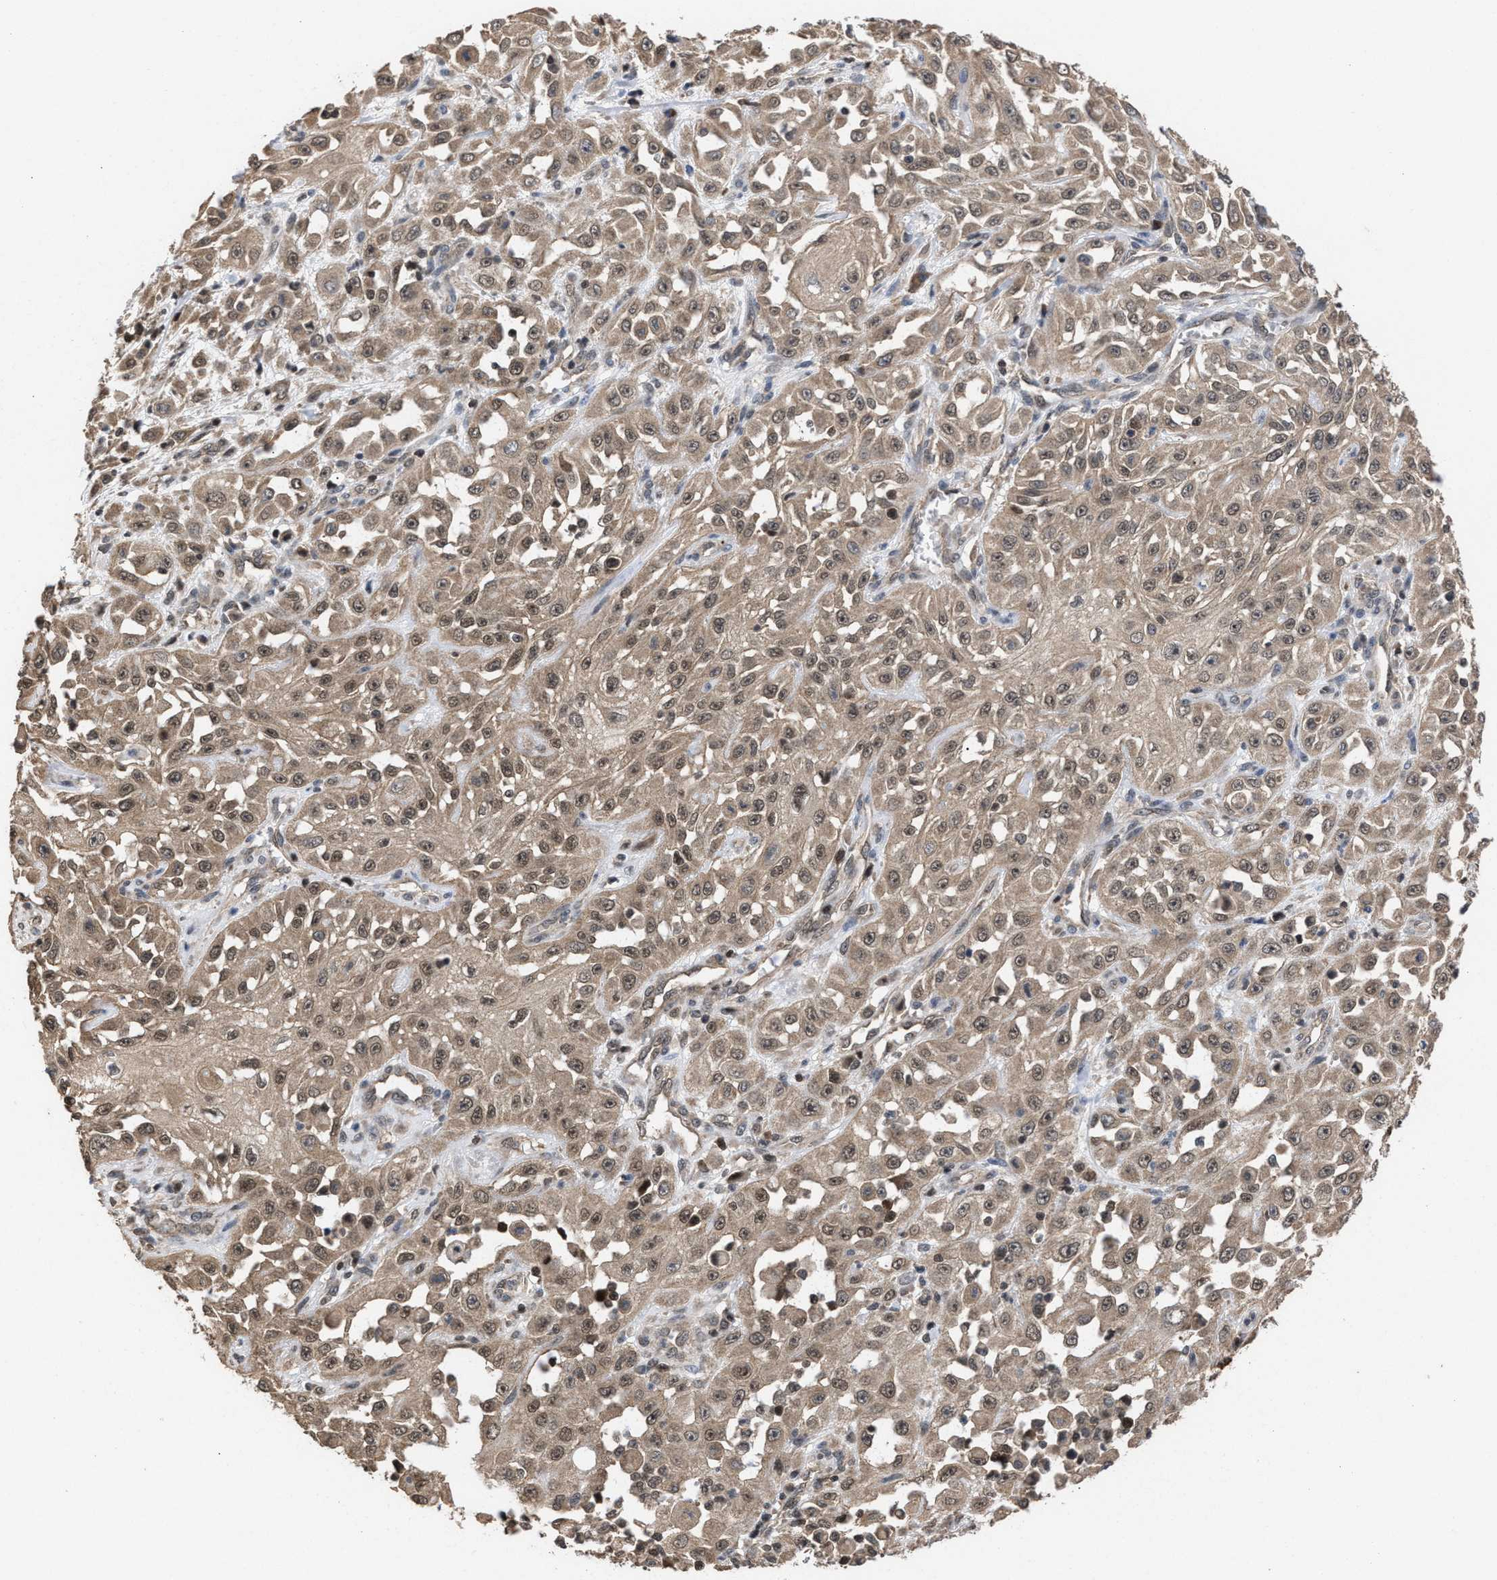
{"staining": {"intensity": "weak", "quantity": ">75%", "location": "cytoplasmic/membranous,nuclear"}, "tissue": "skin cancer", "cell_type": "Tumor cells", "image_type": "cancer", "snomed": [{"axis": "morphology", "description": "Squamous cell carcinoma, NOS"}, {"axis": "morphology", "description": "Squamous cell carcinoma, metastatic, NOS"}, {"axis": "topography", "description": "Skin"}, {"axis": "topography", "description": "Lymph node"}], "caption": "A low amount of weak cytoplasmic/membranous and nuclear staining is identified in approximately >75% of tumor cells in skin squamous cell carcinoma tissue. Immunohistochemistry stains the protein of interest in brown and the nuclei are stained blue.", "gene": "C9orf78", "patient": {"sex": "male", "age": 75}}